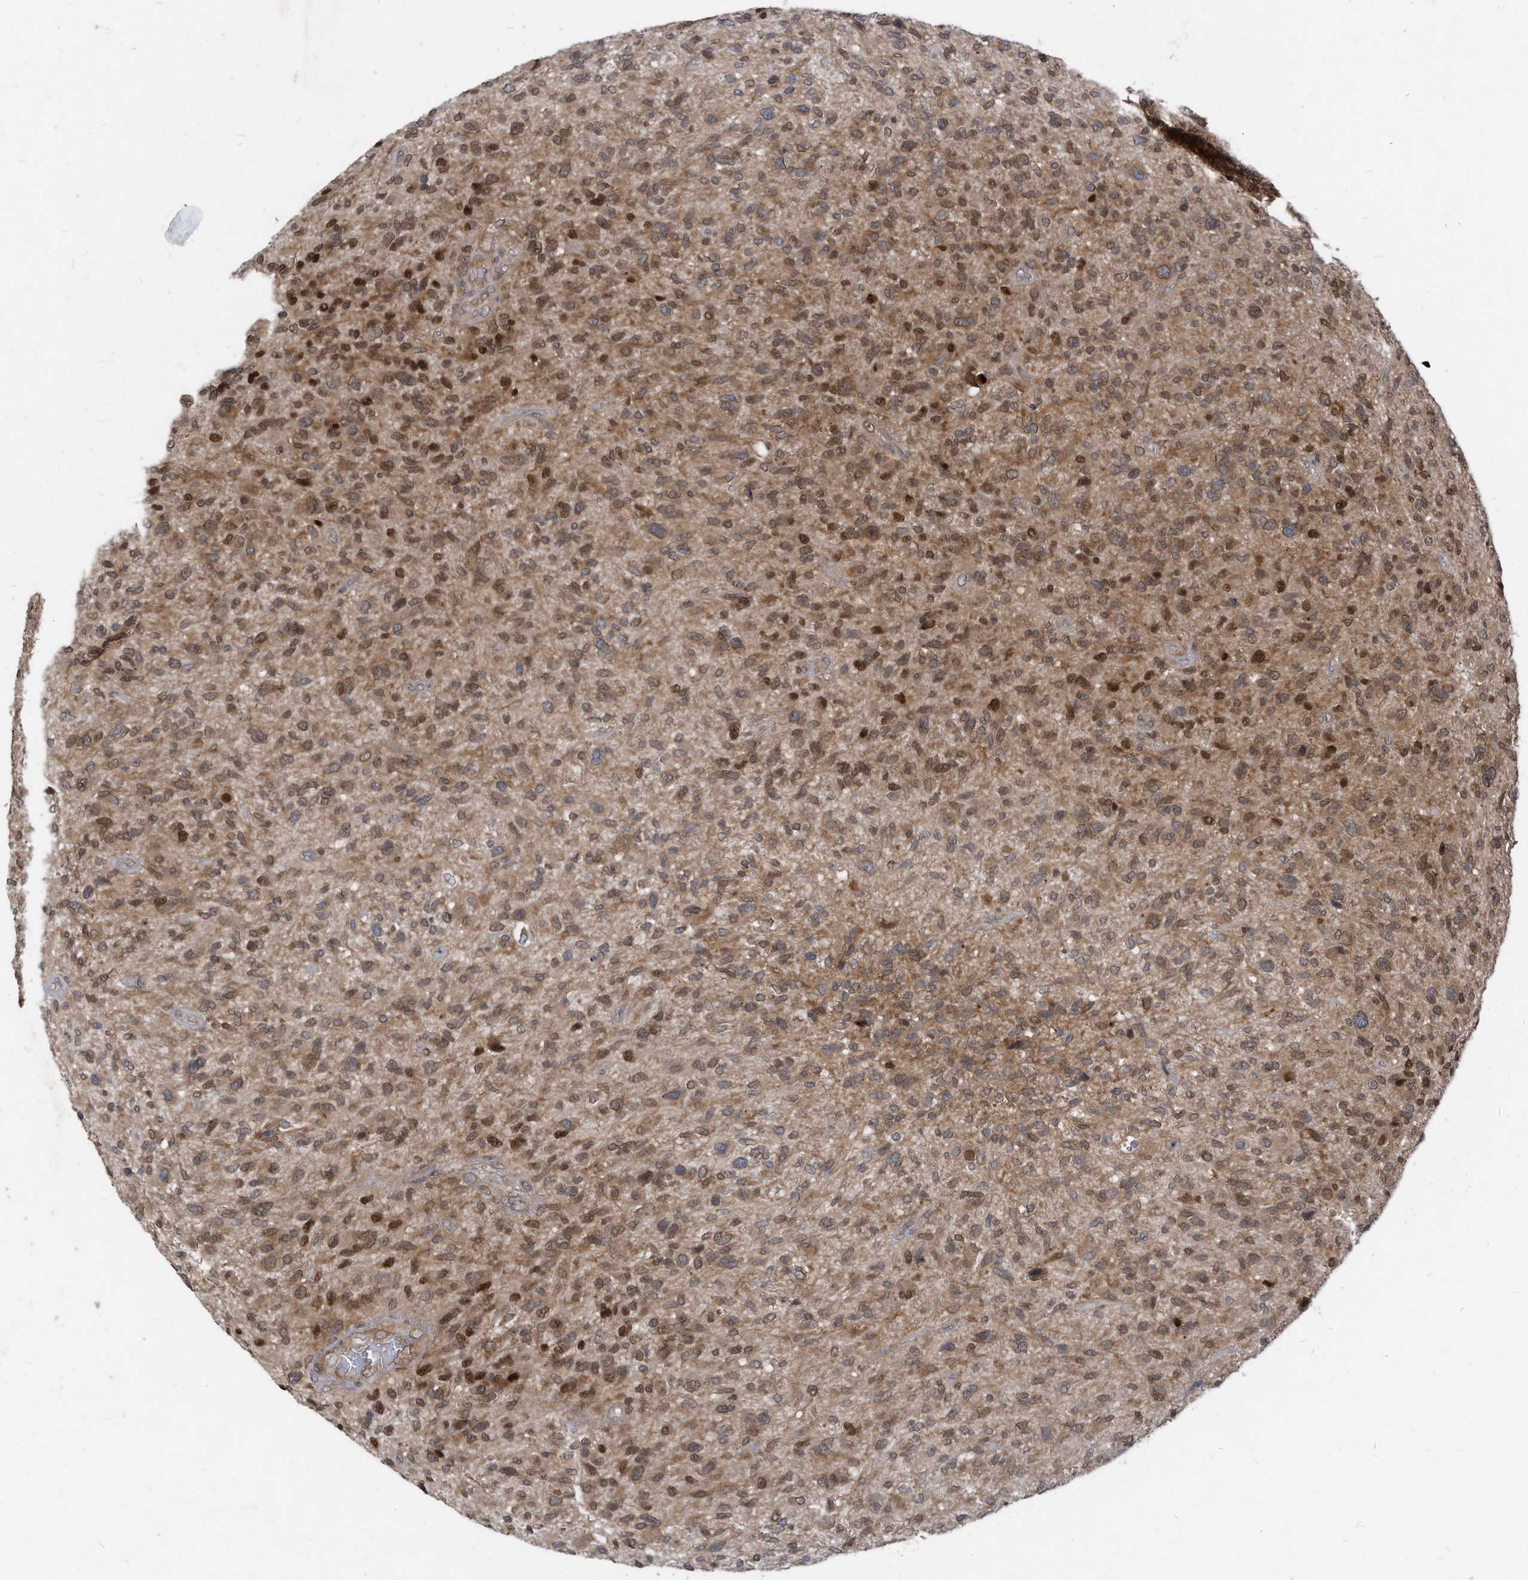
{"staining": {"intensity": "moderate", "quantity": ">75%", "location": "cytoplasmic/membranous"}, "tissue": "glioma", "cell_type": "Tumor cells", "image_type": "cancer", "snomed": [{"axis": "morphology", "description": "Glioma, malignant, High grade"}, {"axis": "topography", "description": "Brain"}], "caption": "Human high-grade glioma (malignant) stained with a protein marker reveals moderate staining in tumor cells.", "gene": "KPNB1", "patient": {"sex": "male", "age": 47}}